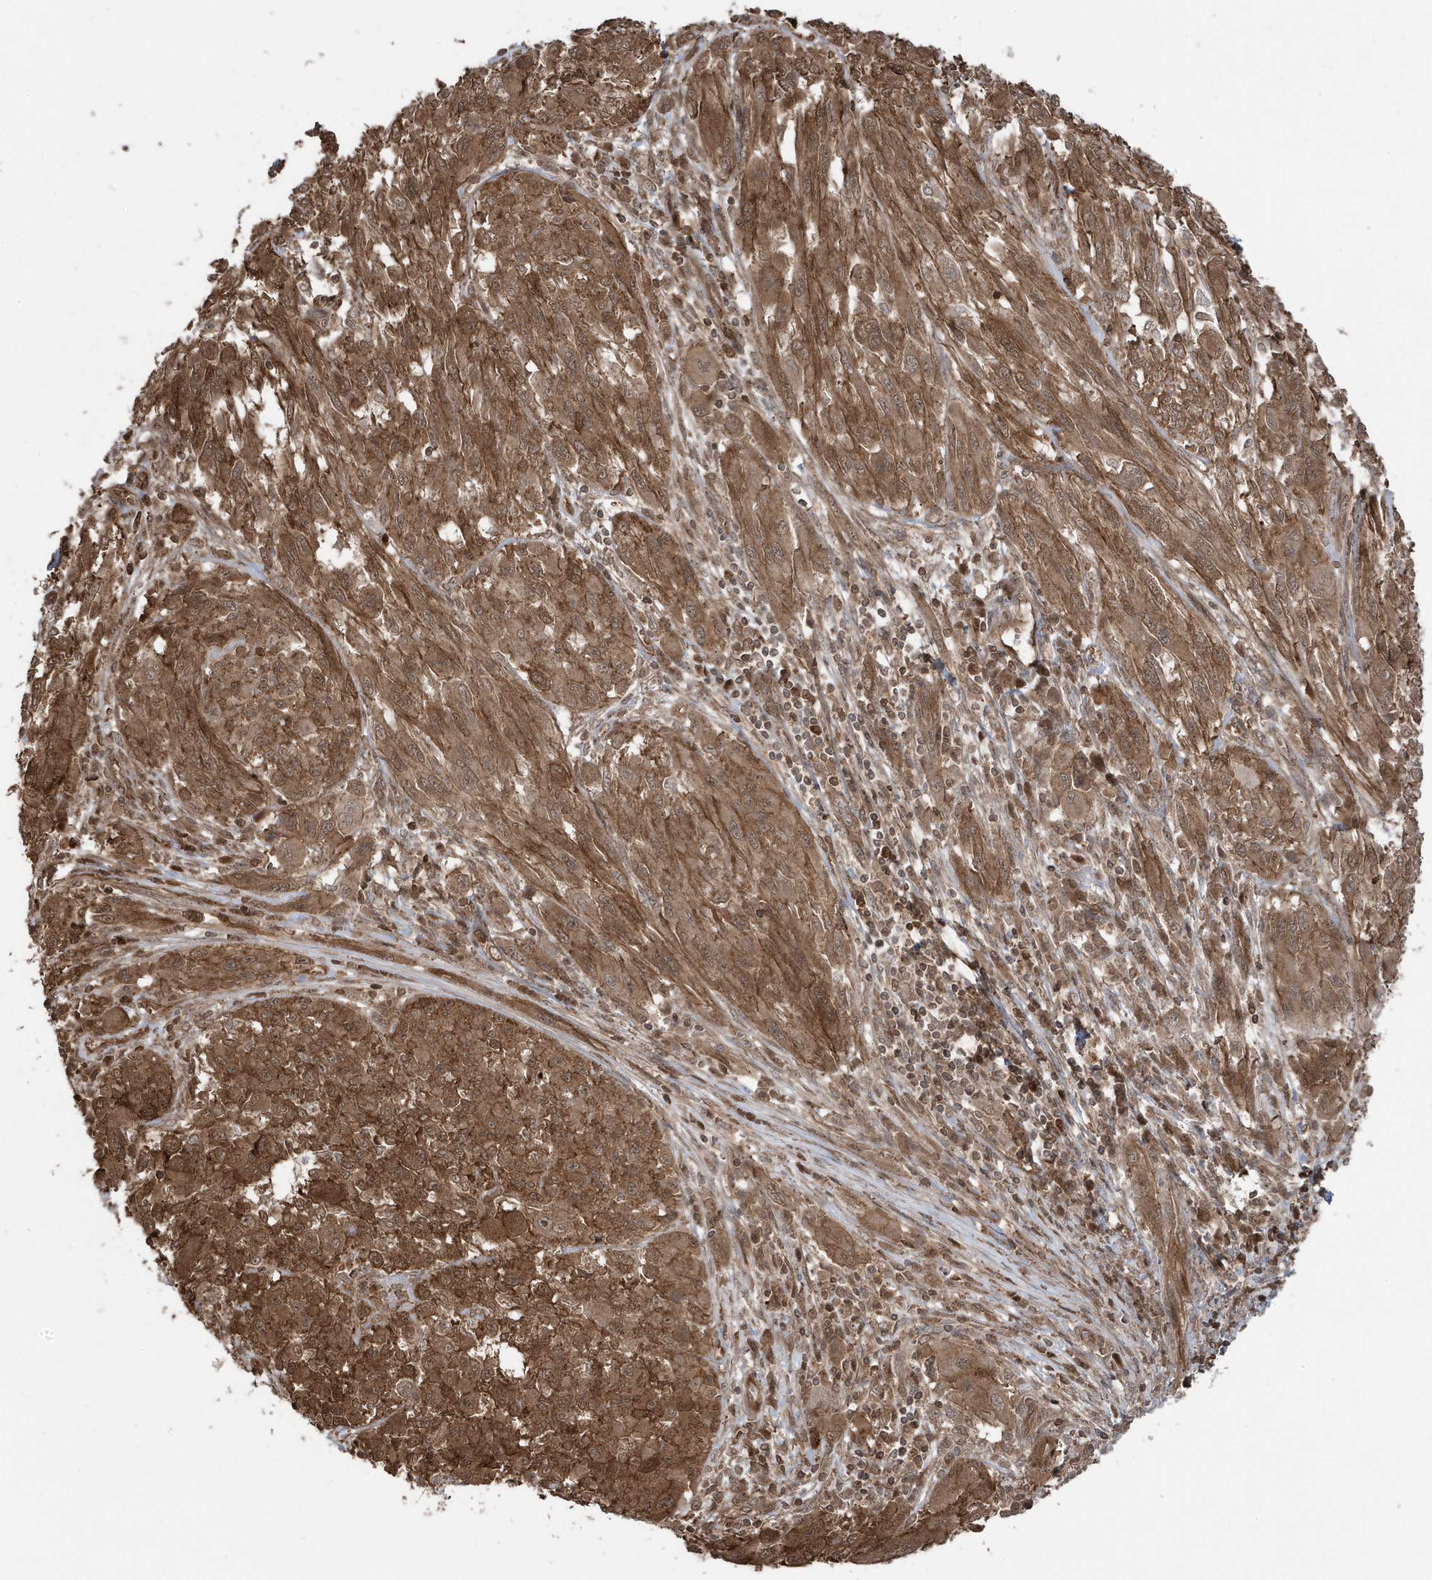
{"staining": {"intensity": "moderate", "quantity": ">75%", "location": "cytoplasmic/membranous"}, "tissue": "melanoma", "cell_type": "Tumor cells", "image_type": "cancer", "snomed": [{"axis": "morphology", "description": "Malignant melanoma, NOS"}, {"axis": "topography", "description": "Skin"}], "caption": "This is an image of IHC staining of melanoma, which shows moderate expression in the cytoplasmic/membranous of tumor cells.", "gene": "MAPK1IP1L", "patient": {"sex": "female", "age": 91}}